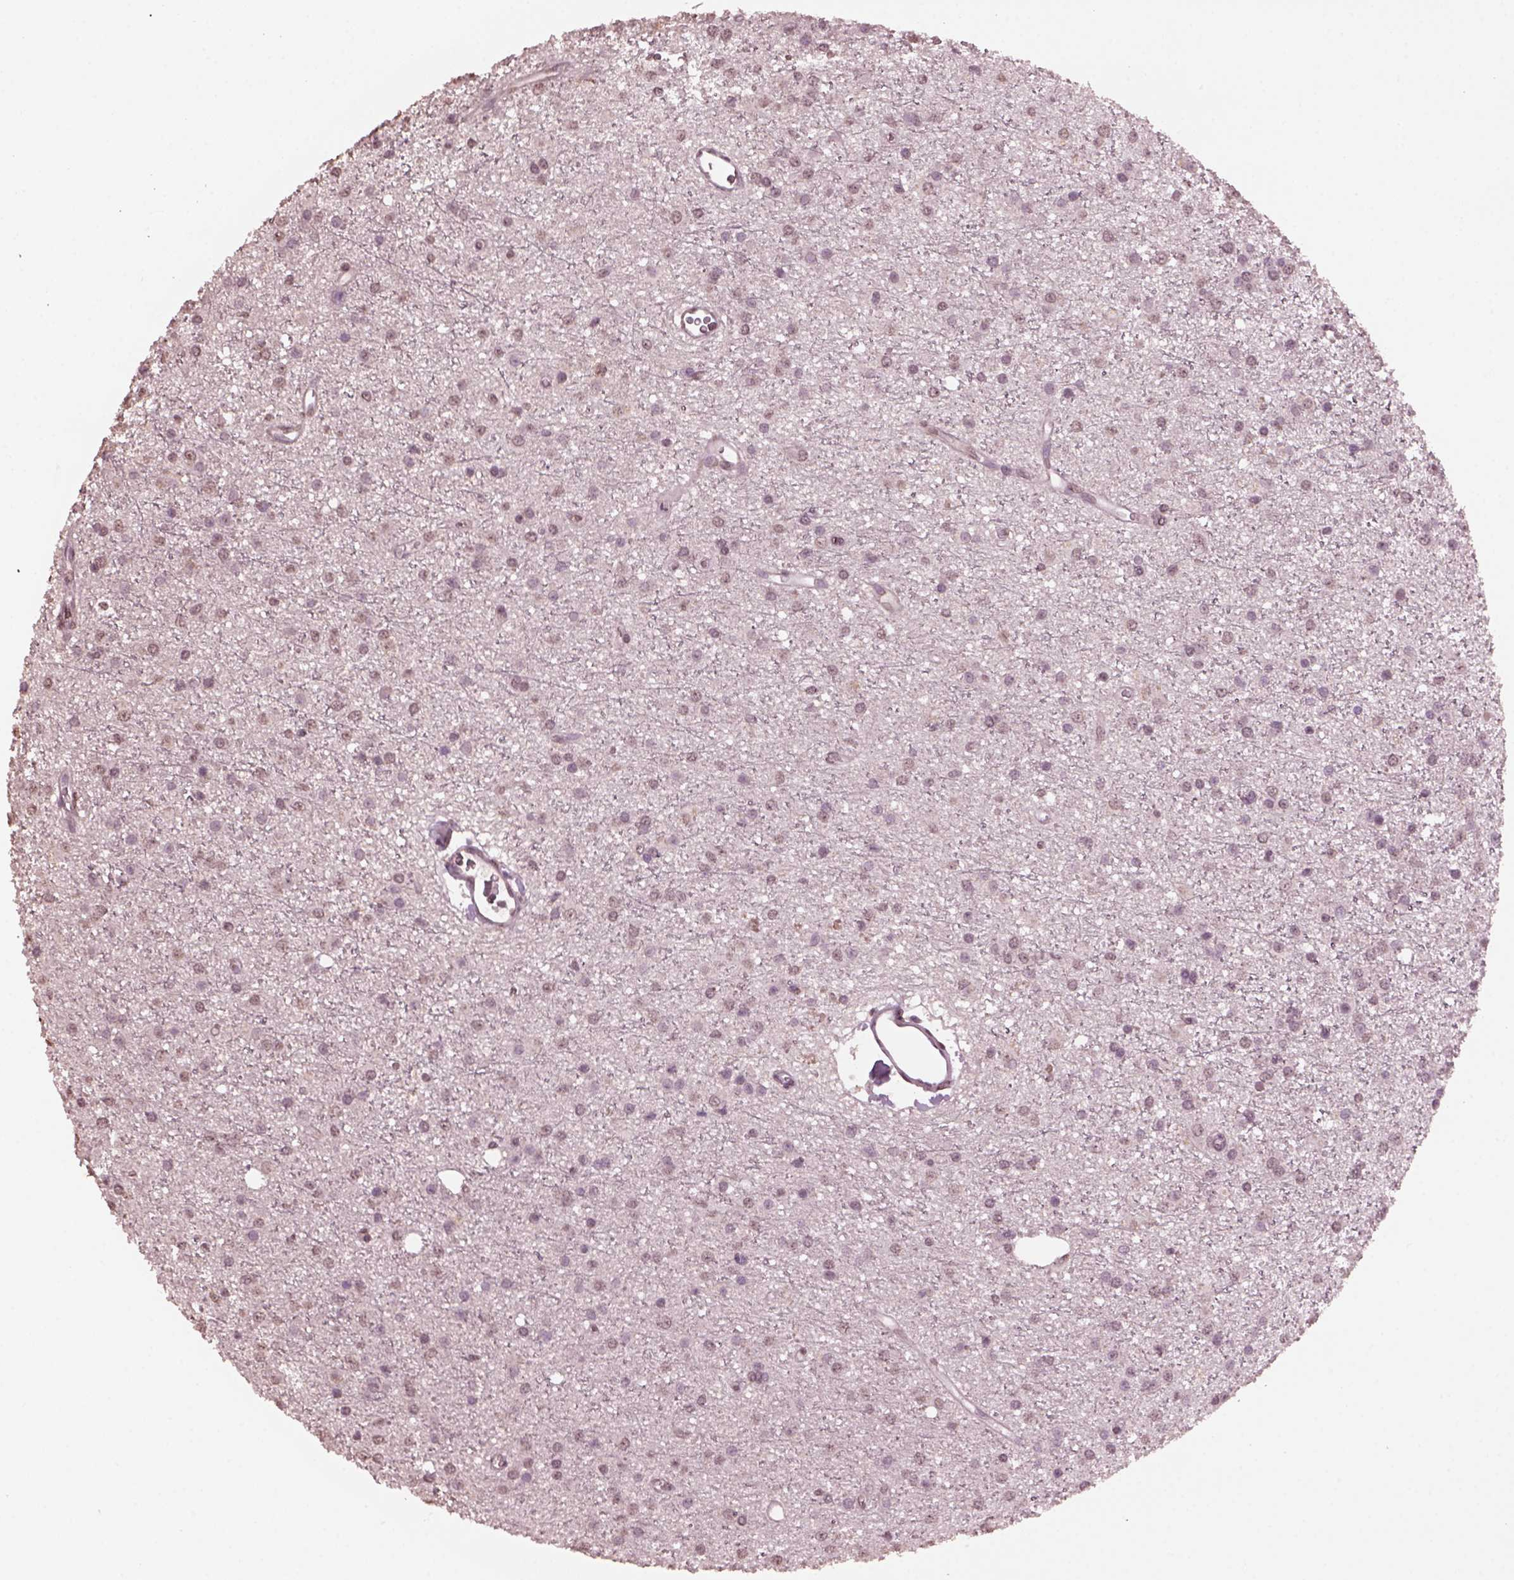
{"staining": {"intensity": "negative", "quantity": "none", "location": "none"}, "tissue": "glioma", "cell_type": "Tumor cells", "image_type": "cancer", "snomed": [{"axis": "morphology", "description": "Glioma, malignant, Low grade"}, {"axis": "topography", "description": "Brain"}], "caption": "This image is of glioma stained with immunohistochemistry (IHC) to label a protein in brown with the nuclei are counter-stained blue. There is no expression in tumor cells.", "gene": "IL18RAP", "patient": {"sex": "male", "age": 27}}